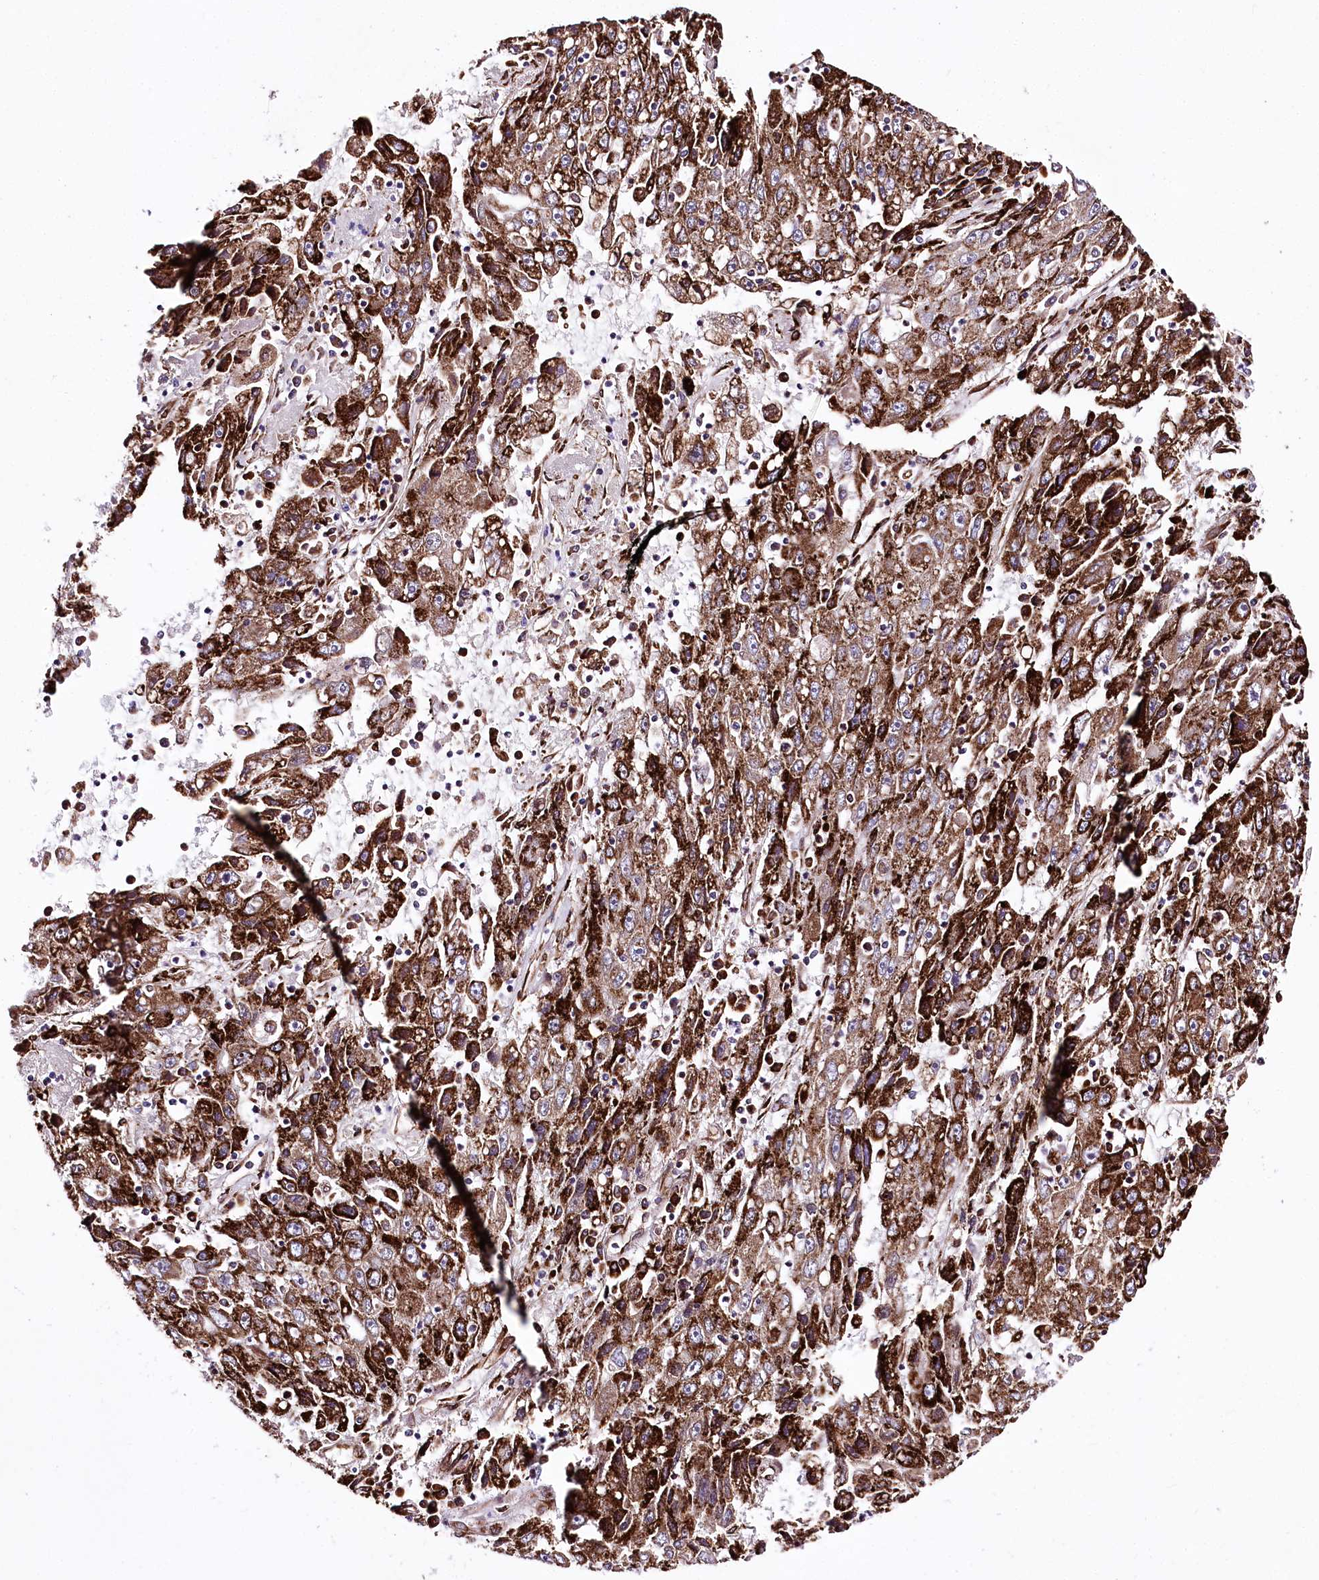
{"staining": {"intensity": "strong", "quantity": ">75%", "location": "cytoplasmic/membranous"}, "tissue": "liver cancer", "cell_type": "Tumor cells", "image_type": "cancer", "snomed": [{"axis": "morphology", "description": "Carcinoma, Hepatocellular, NOS"}, {"axis": "topography", "description": "Liver"}], "caption": "The immunohistochemical stain shows strong cytoplasmic/membranous positivity in tumor cells of hepatocellular carcinoma (liver) tissue. (Stains: DAB (3,3'-diaminobenzidine) in brown, nuclei in blue, Microscopy: brightfield microscopy at high magnification).", "gene": "WWC1", "patient": {"sex": "male", "age": 49}}